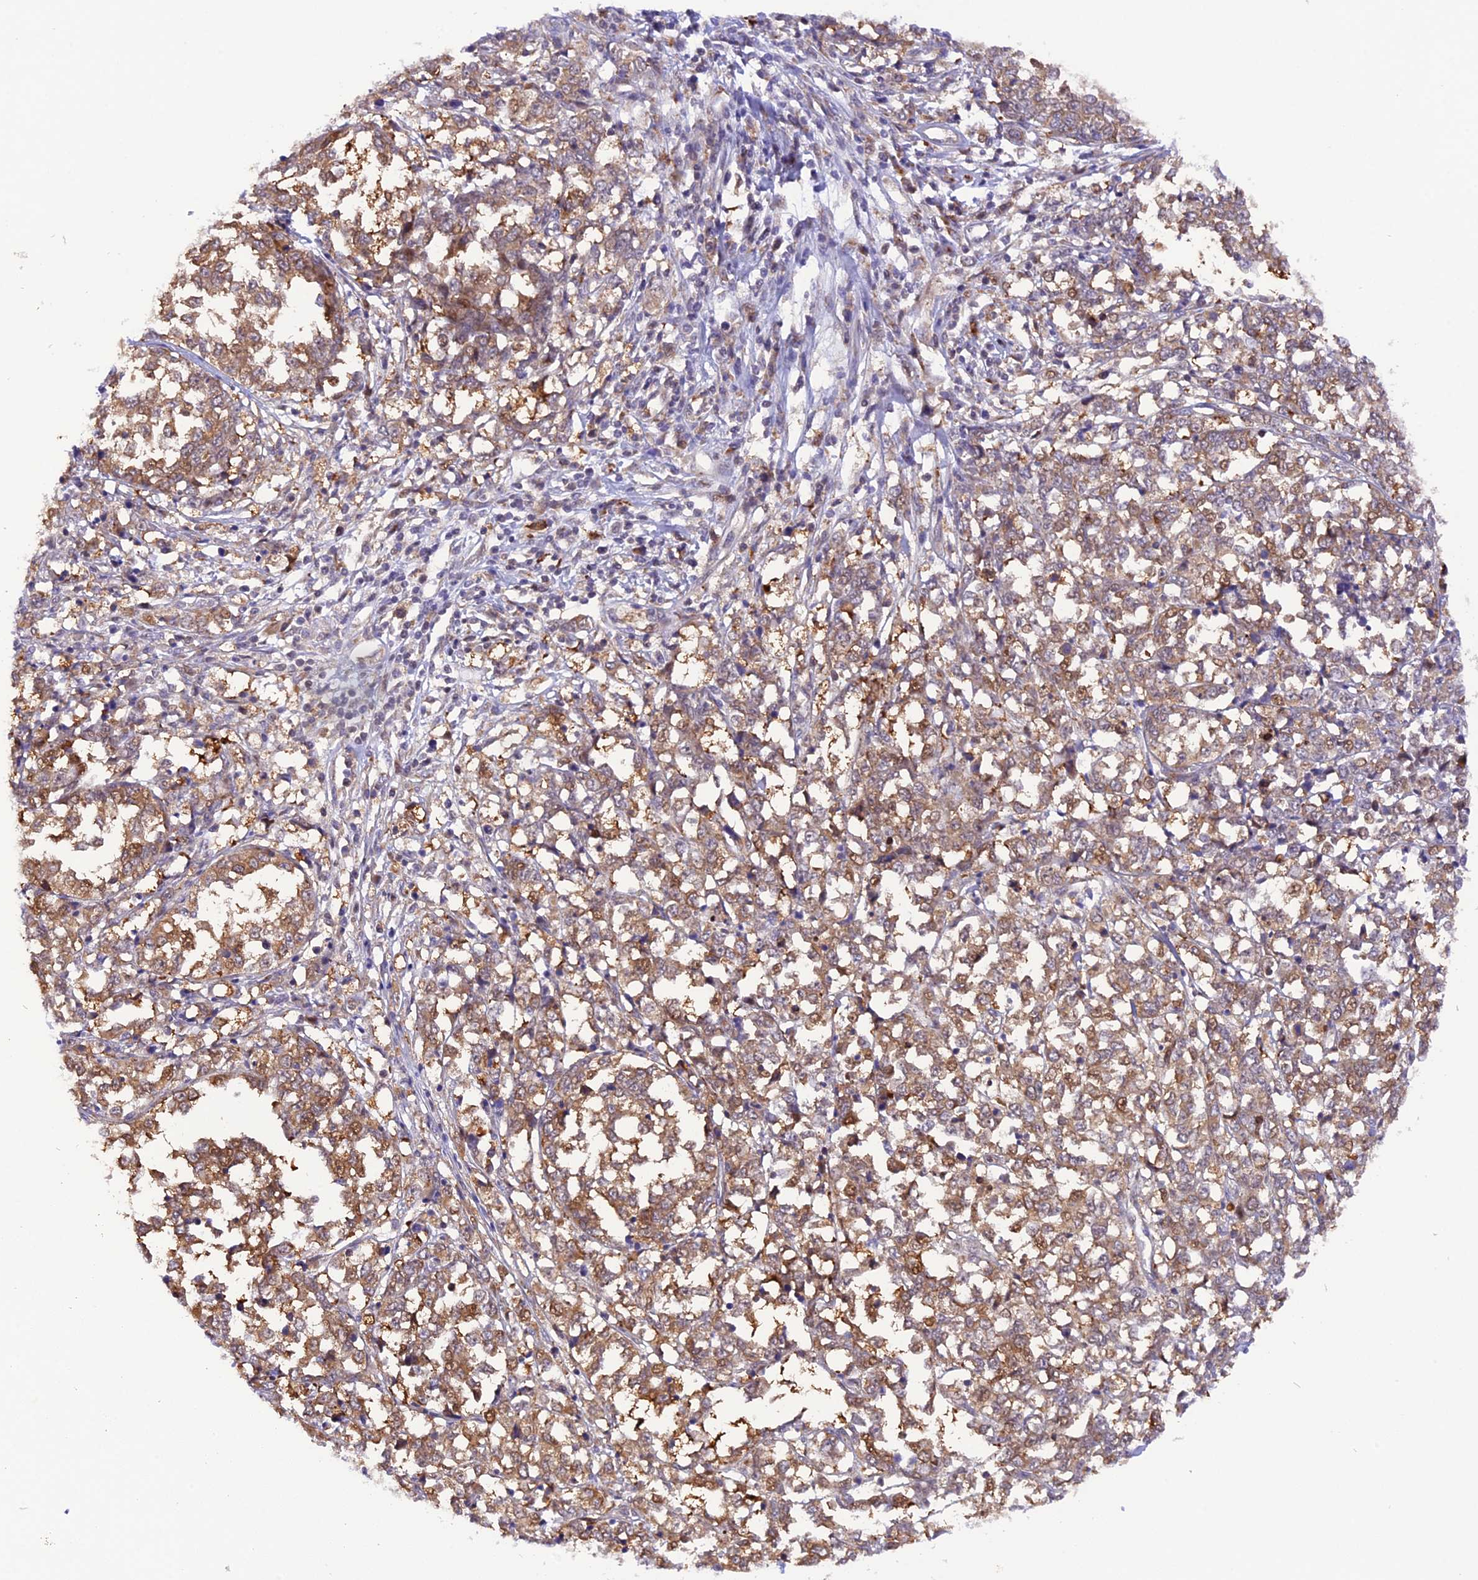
{"staining": {"intensity": "moderate", "quantity": ">75%", "location": "cytoplasmic/membranous"}, "tissue": "melanoma", "cell_type": "Tumor cells", "image_type": "cancer", "snomed": [{"axis": "morphology", "description": "Malignant melanoma, NOS"}, {"axis": "topography", "description": "Skin"}], "caption": "The histopathology image exhibits a brown stain indicating the presence of a protein in the cytoplasmic/membranous of tumor cells in melanoma. (Brightfield microscopy of DAB IHC at high magnification).", "gene": "SAMD4A", "patient": {"sex": "female", "age": 72}}